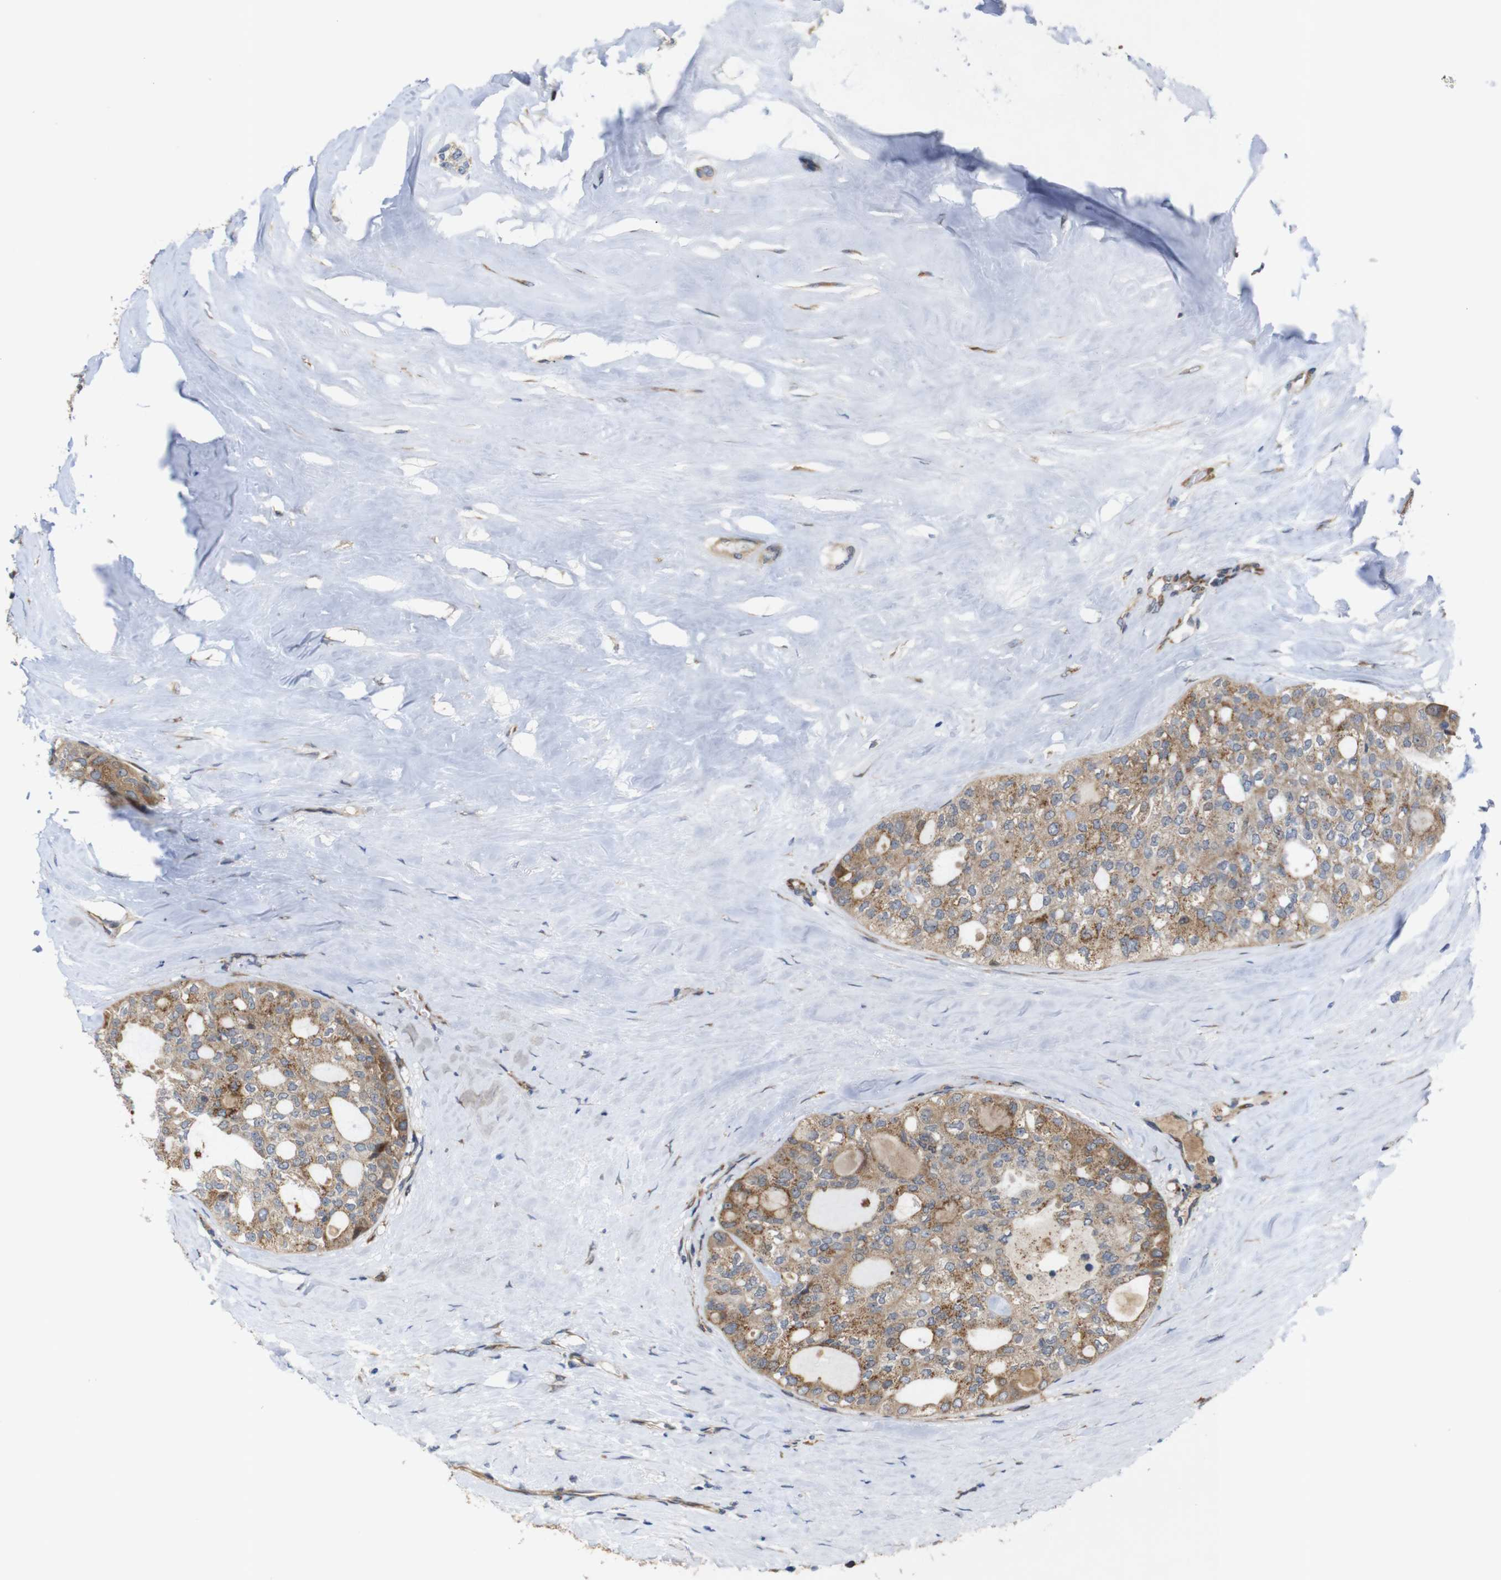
{"staining": {"intensity": "moderate", "quantity": ">75%", "location": "cytoplasmic/membranous"}, "tissue": "thyroid cancer", "cell_type": "Tumor cells", "image_type": "cancer", "snomed": [{"axis": "morphology", "description": "Follicular adenoma carcinoma, NOS"}, {"axis": "topography", "description": "Thyroid gland"}], "caption": "Human thyroid cancer stained with a protein marker shows moderate staining in tumor cells.", "gene": "P3H2", "patient": {"sex": "male", "age": 75}}